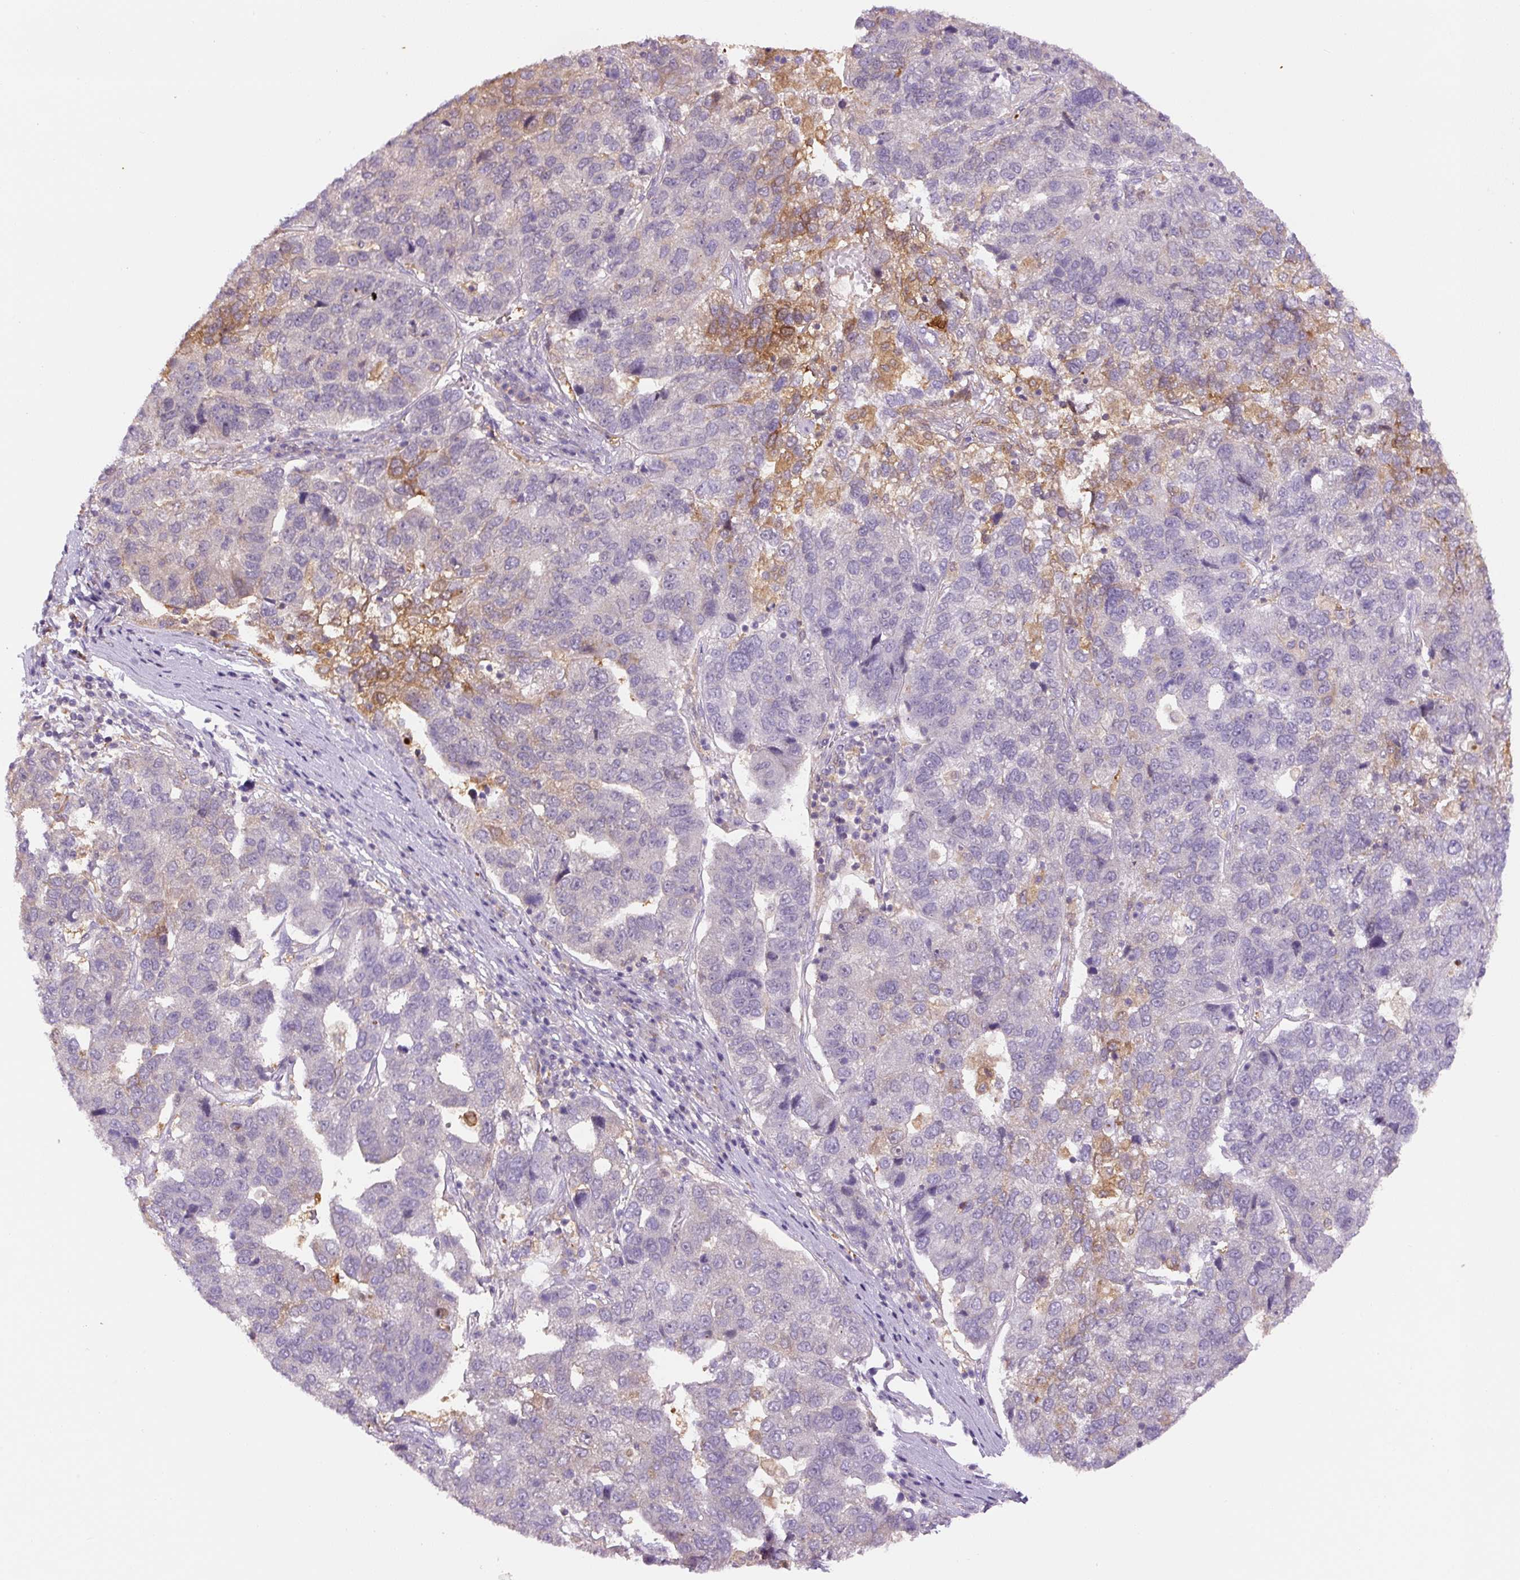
{"staining": {"intensity": "moderate", "quantity": "<25%", "location": "cytoplasmic/membranous"}, "tissue": "pancreatic cancer", "cell_type": "Tumor cells", "image_type": "cancer", "snomed": [{"axis": "morphology", "description": "Adenocarcinoma, NOS"}, {"axis": "topography", "description": "Pancreas"}], "caption": "A high-resolution histopathology image shows immunohistochemistry (IHC) staining of pancreatic cancer (adenocarcinoma), which demonstrates moderate cytoplasmic/membranous staining in approximately <25% of tumor cells.", "gene": "SPSB2", "patient": {"sex": "female", "age": 61}}